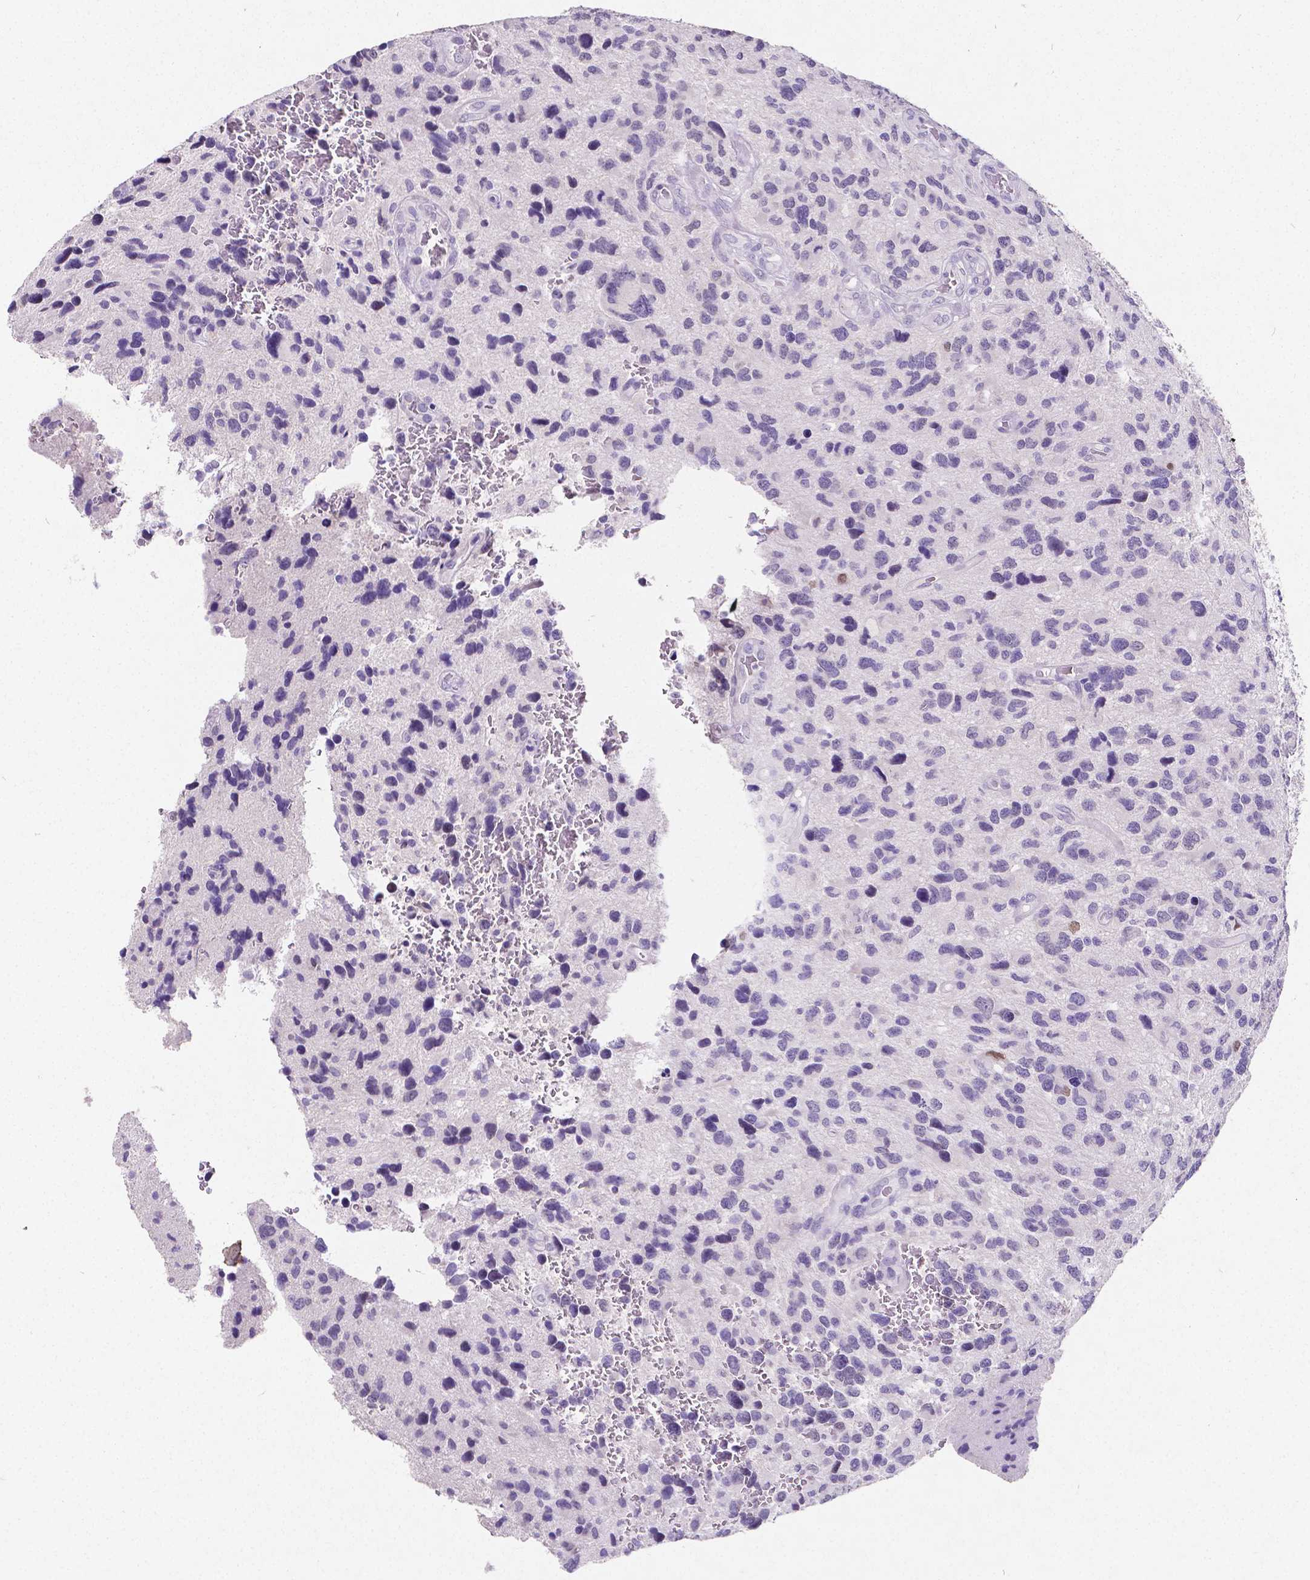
{"staining": {"intensity": "negative", "quantity": "none", "location": "none"}, "tissue": "glioma", "cell_type": "Tumor cells", "image_type": "cancer", "snomed": [{"axis": "morphology", "description": "Glioma, malignant, NOS"}, {"axis": "morphology", "description": "Glioma, malignant, High grade"}, {"axis": "topography", "description": "Brain"}], "caption": "DAB immunohistochemical staining of glioma shows no significant staining in tumor cells.", "gene": "SATB2", "patient": {"sex": "female", "age": 71}}